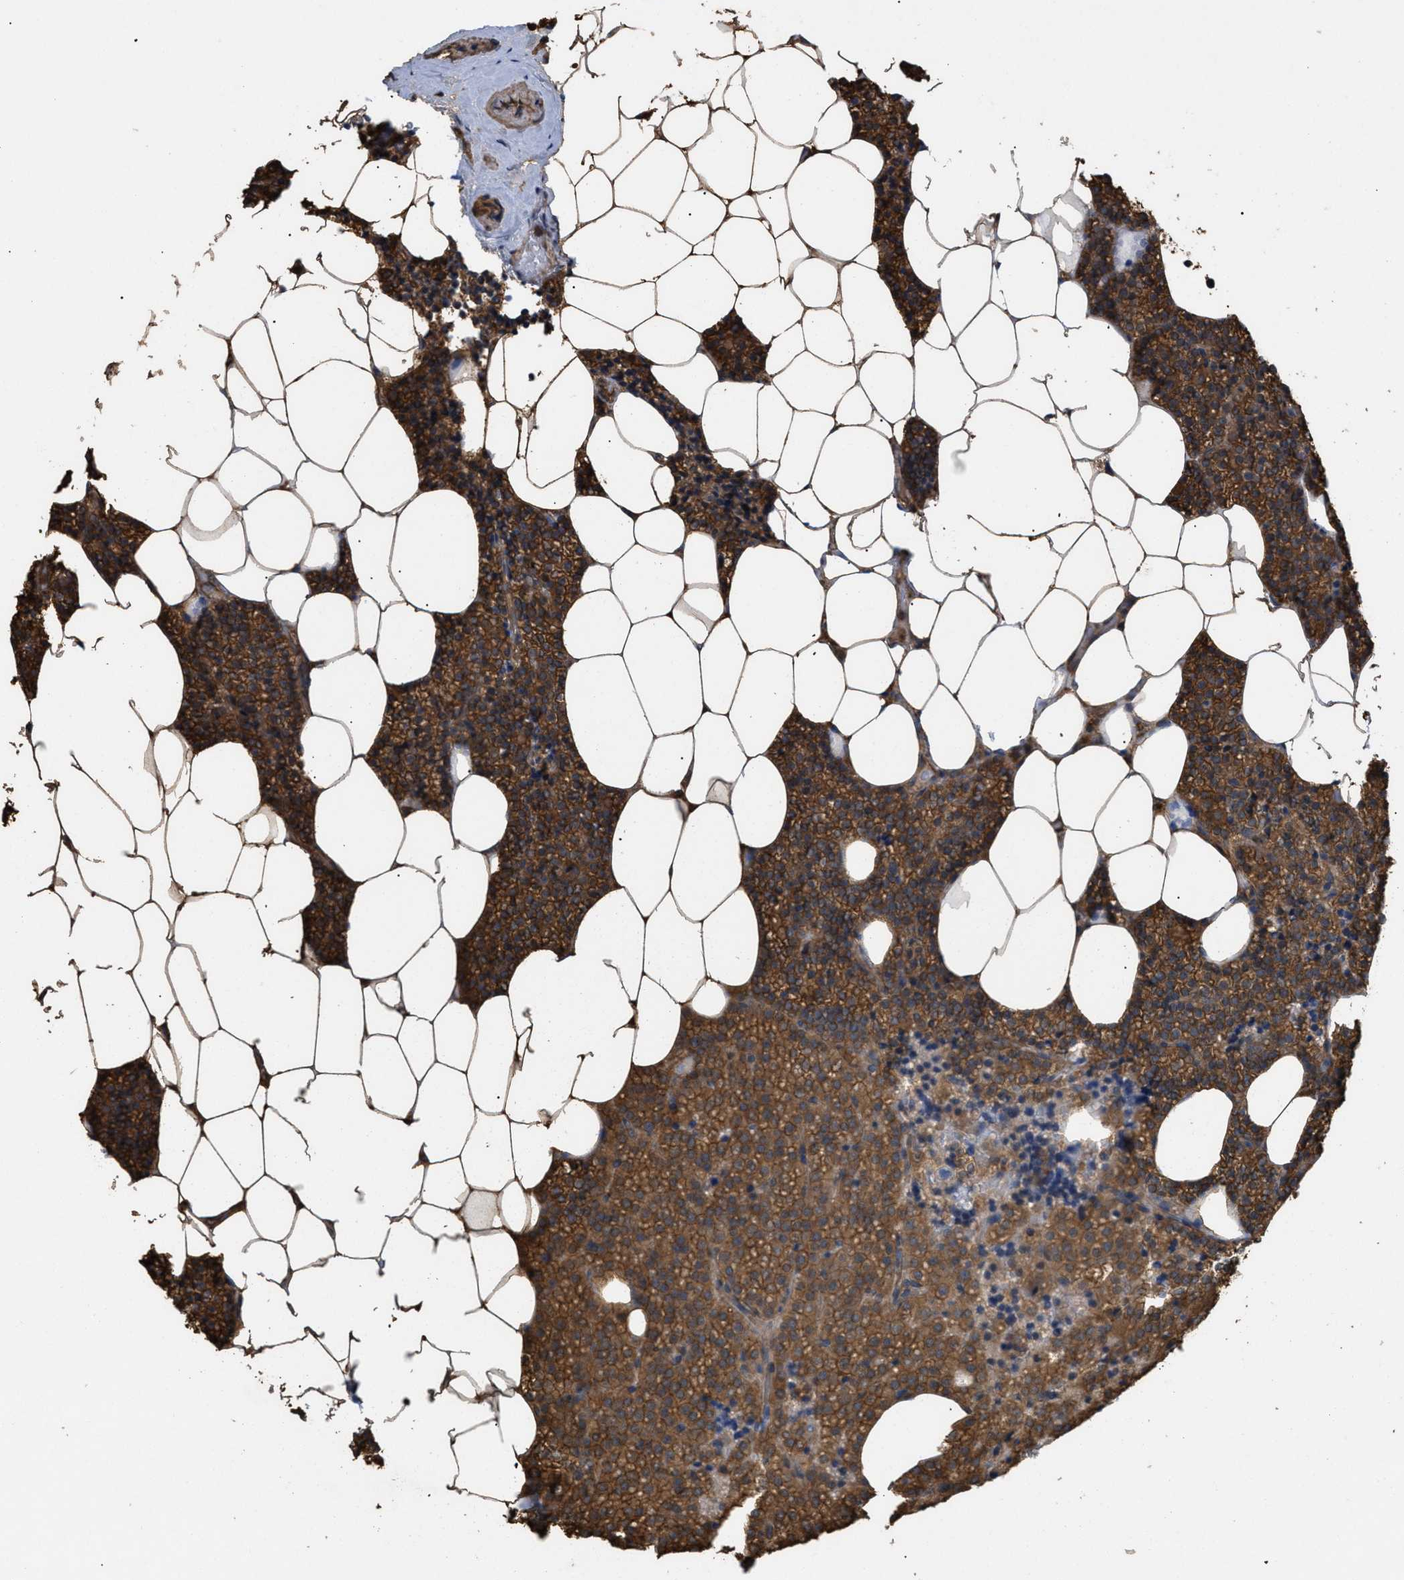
{"staining": {"intensity": "strong", "quantity": ">75%", "location": "cytoplasmic/membranous"}, "tissue": "parathyroid gland", "cell_type": "Glandular cells", "image_type": "normal", "snomed": [{"axis": "morphology", "description": "Normal tissue, NOS"}, {"axis": "morphology", "description": "Adenoma, NOS"}, {"axis": "topography", "description": "Parathyroid gland"}], "caption": "This is an image of IHC staining of normal parathyroid gland, which shows strong staining in the cytoplasmic/membranous of glandular cells.", "gene": "CALM1", "patient": {"sex": "female", "age": 70}}